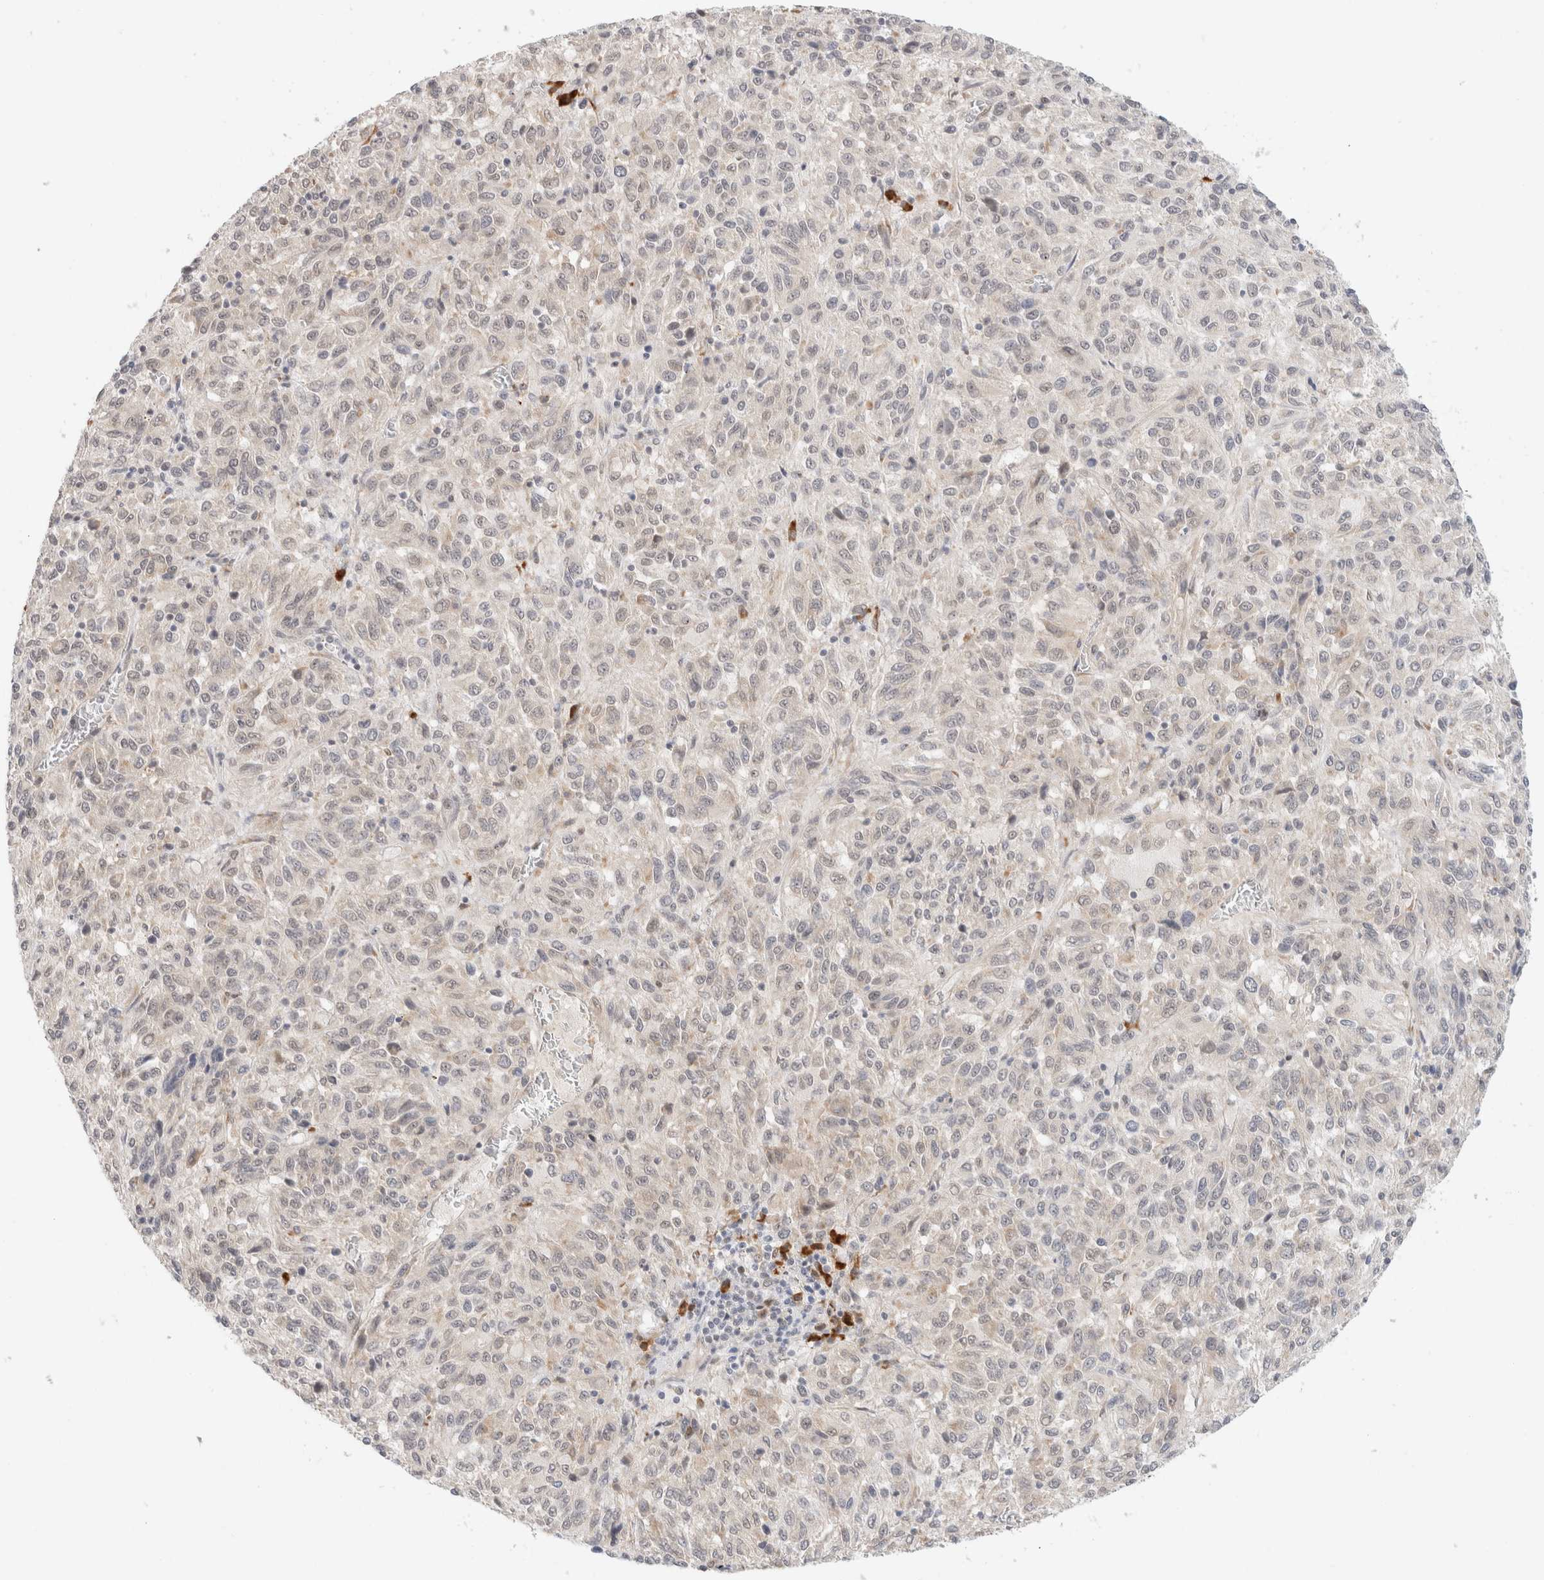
{"staining": {"intensity": "negative", "quantity": "none", "location": "none"}, "tissue": "melanoma", "cell_type": "Tumor cells", "image_type": "cancer", "snomed": [{"axis": "morphology", "description": "Malignant melanoma, Metastatic site"}, {"axis": "topography", "description": "Lung"}], "caption": "The micrograph reveals no staining of tumor cells in melanoma. (Brightfield microscopy of DAB IHC at high magnification).", "gene": "HDLBP", "patient": {"sex": "male", "age": 64}}